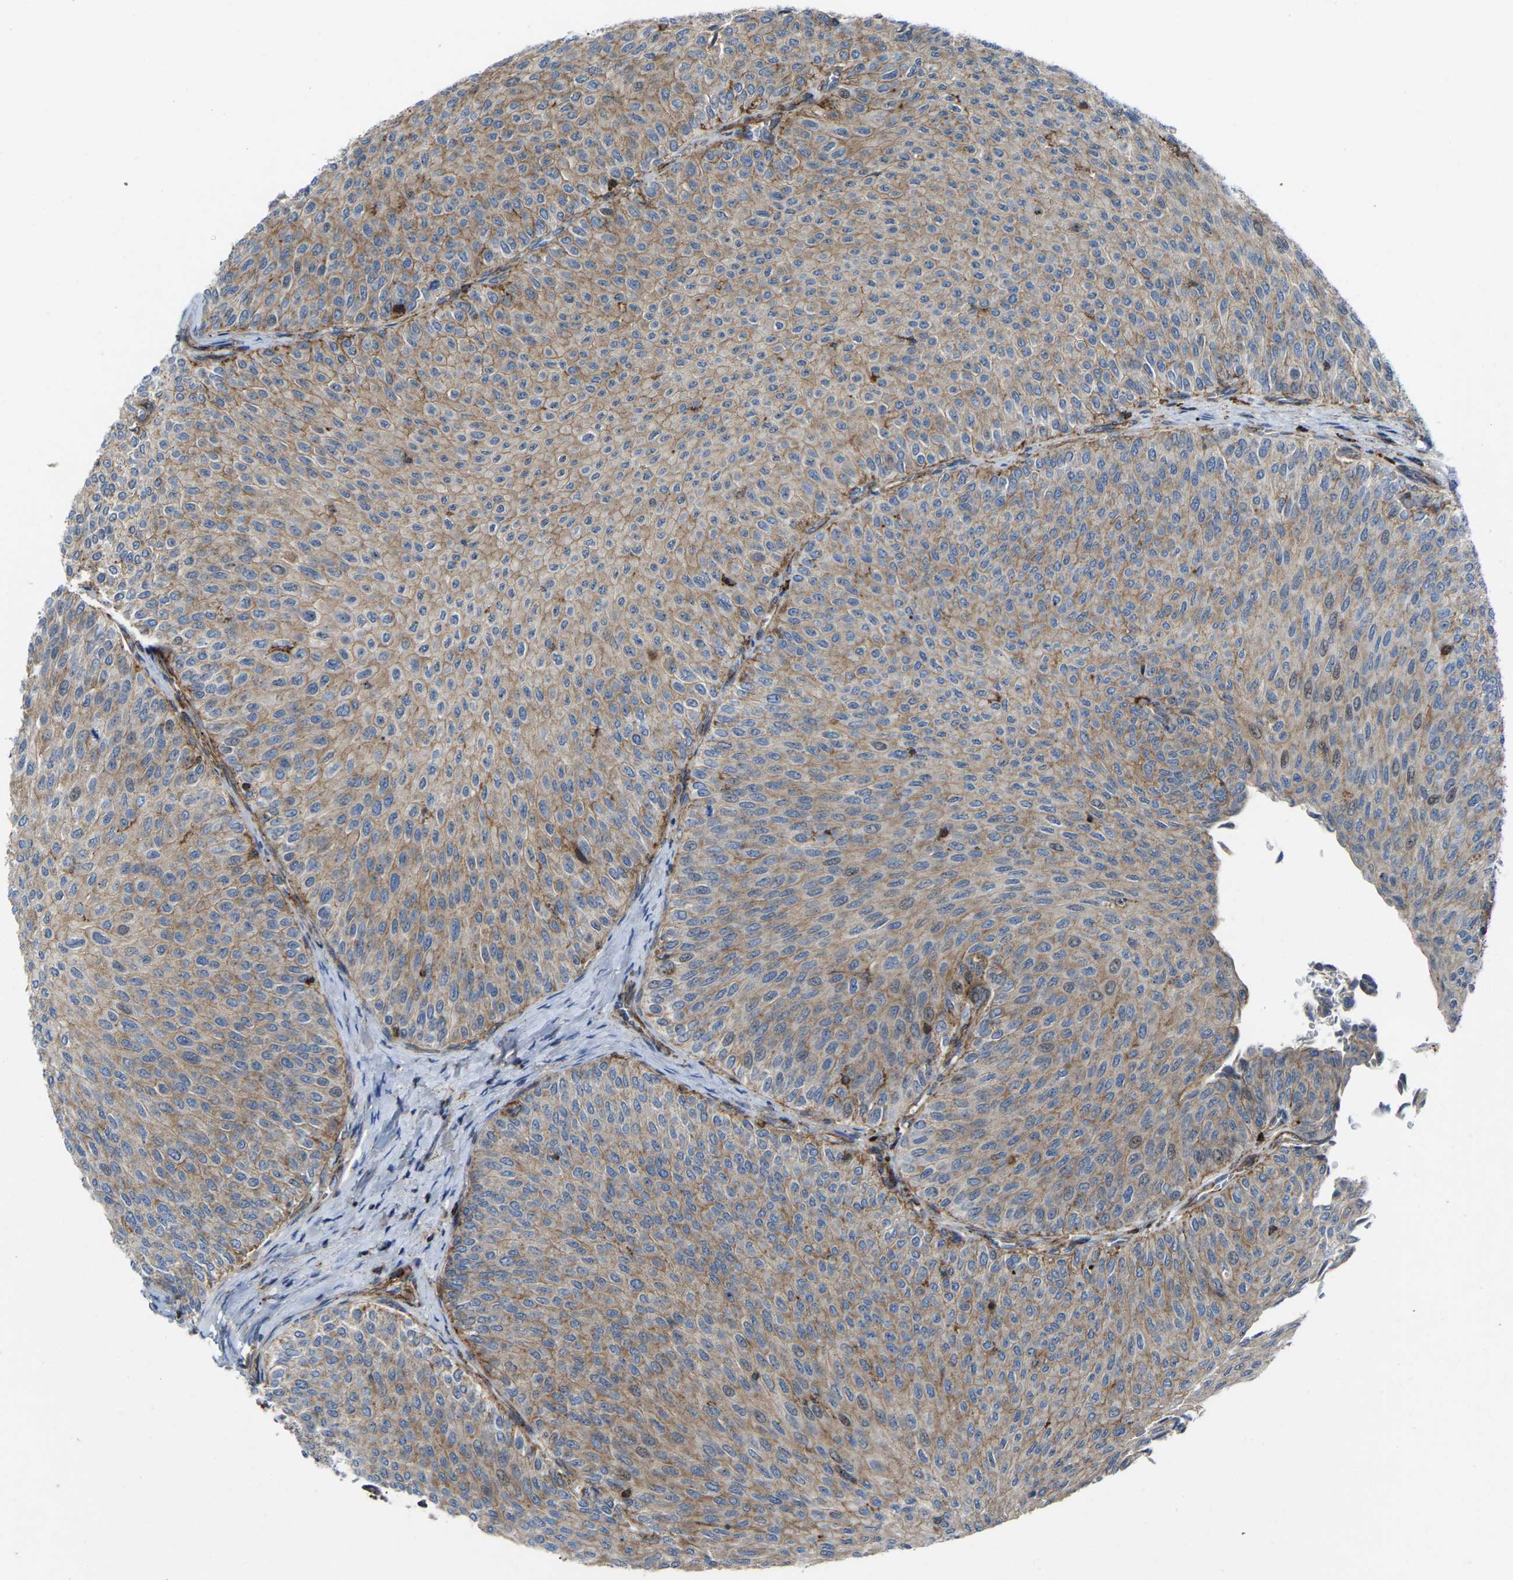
{"staining": {"intensity": "weak", "quantity": "25%-75%", "location": "cytoplasmic/membranous"}, "tissue": "urothelial cancer", "cell_type": "Tumor cells", "image_type": "cancer", "snomed": [{"axis": "morphology", "description": "Urothelial carcinoma, Low grade"}, {"axis": "topography", "description": "Urinary bladder"}], "caption": "Tumor cells display weak cytoplasmic/membranous expression in approximately 25%-75% of cells in urothelial cancer.", "gene": "AGPAT2", "patient": {"sex": "male", "age": 78}}